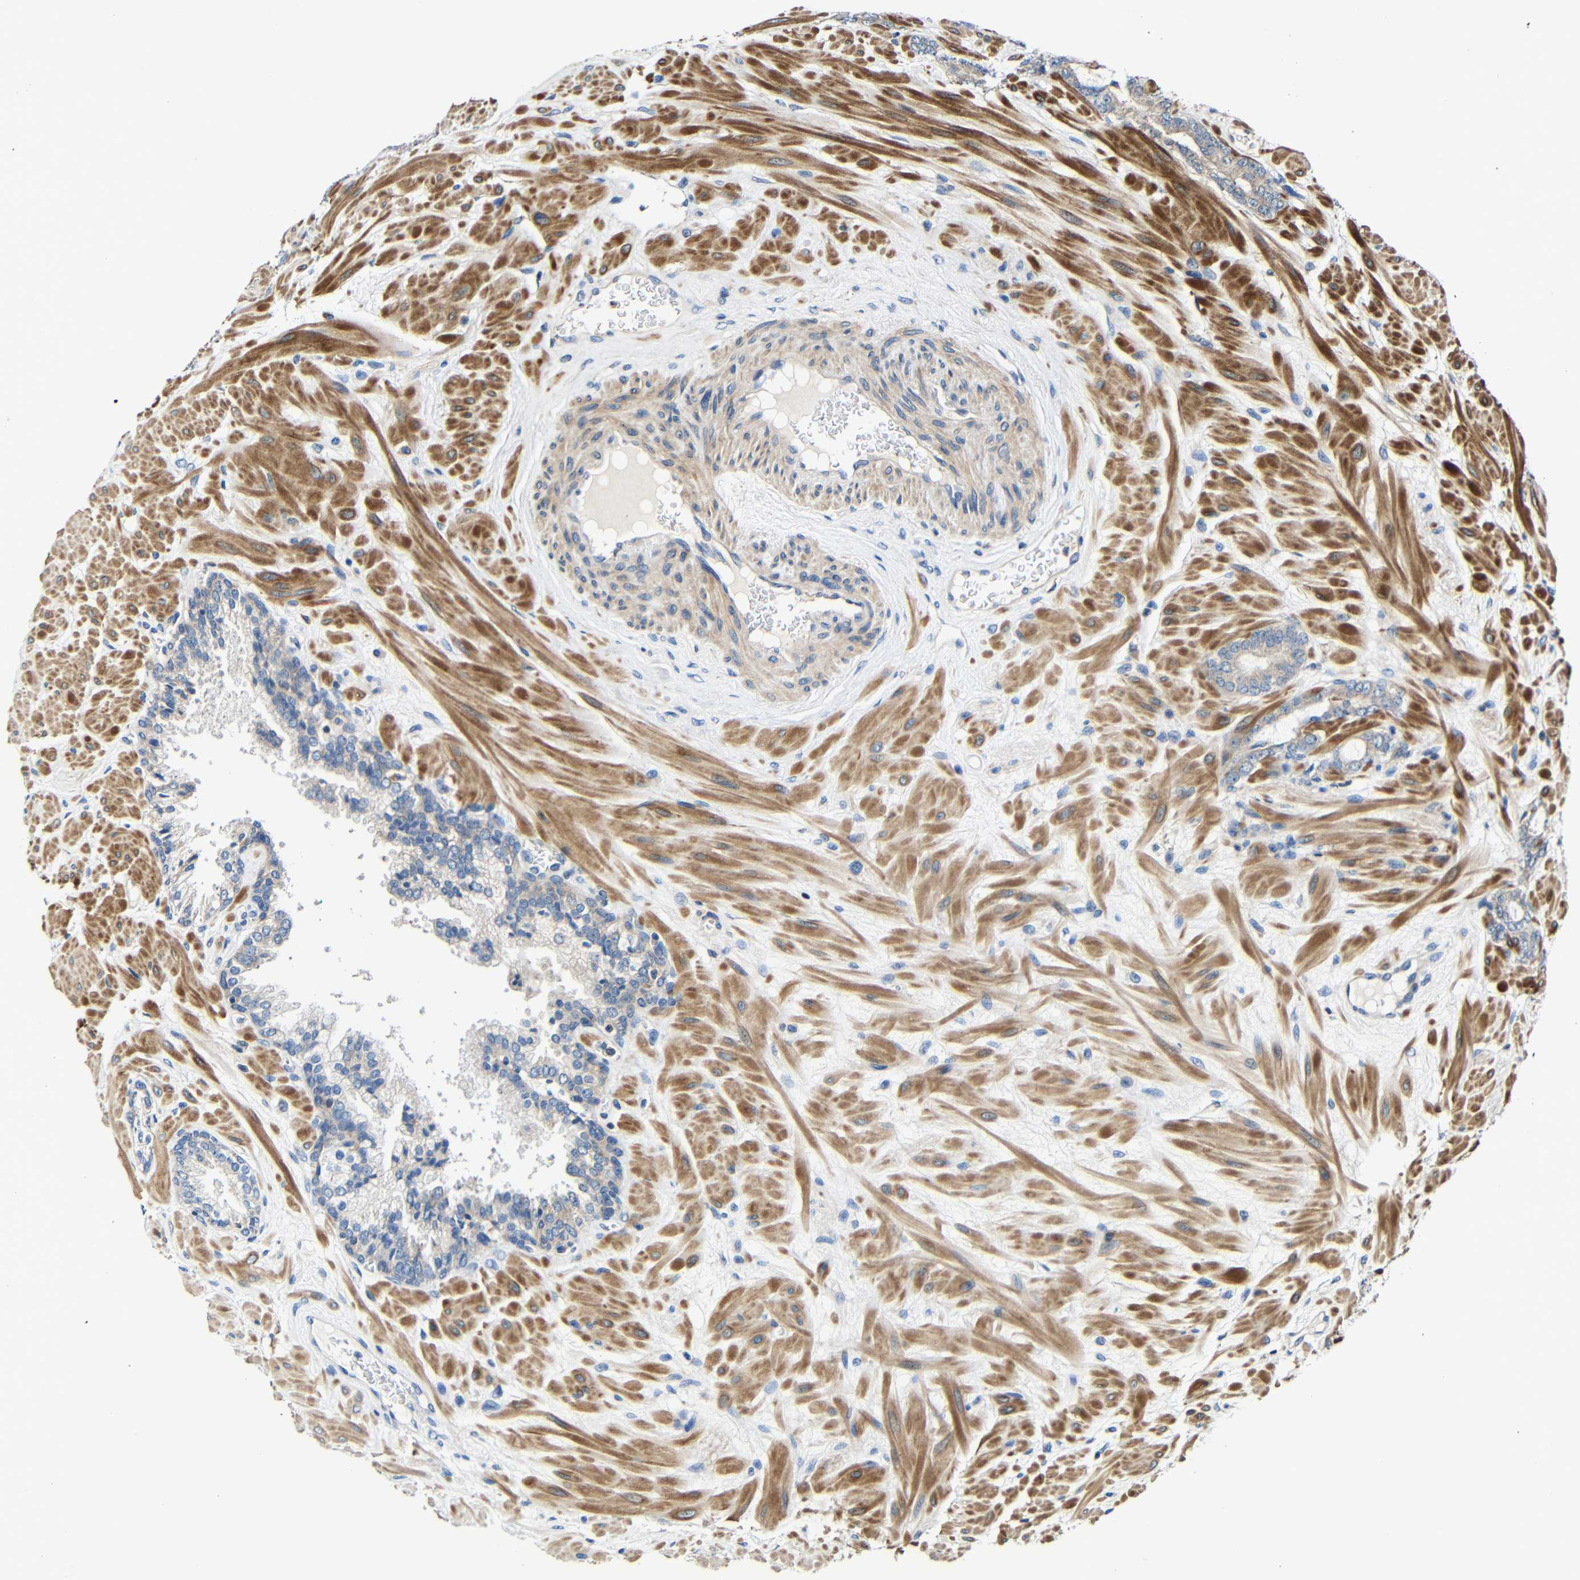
{"staining": {"intensity": "weak", "quantity": "<25%", "location": "cytoplasmic/membranous"}, "tissue": "prostate cancer", "cell_type": "Tumor cells", "image_type": "cancer", "snomed": [{"axis": "morphology", "description": "Adenocarcinoma, Low grade"}, {"axis": "topography", "description": "Prostate"}], "caption": "Tumor cells show no significant protein expression in adenocarcinoma (low-grade) (prostate).", "gene": "RHOT2", "patient": {"sex": "male", "age": 63}}